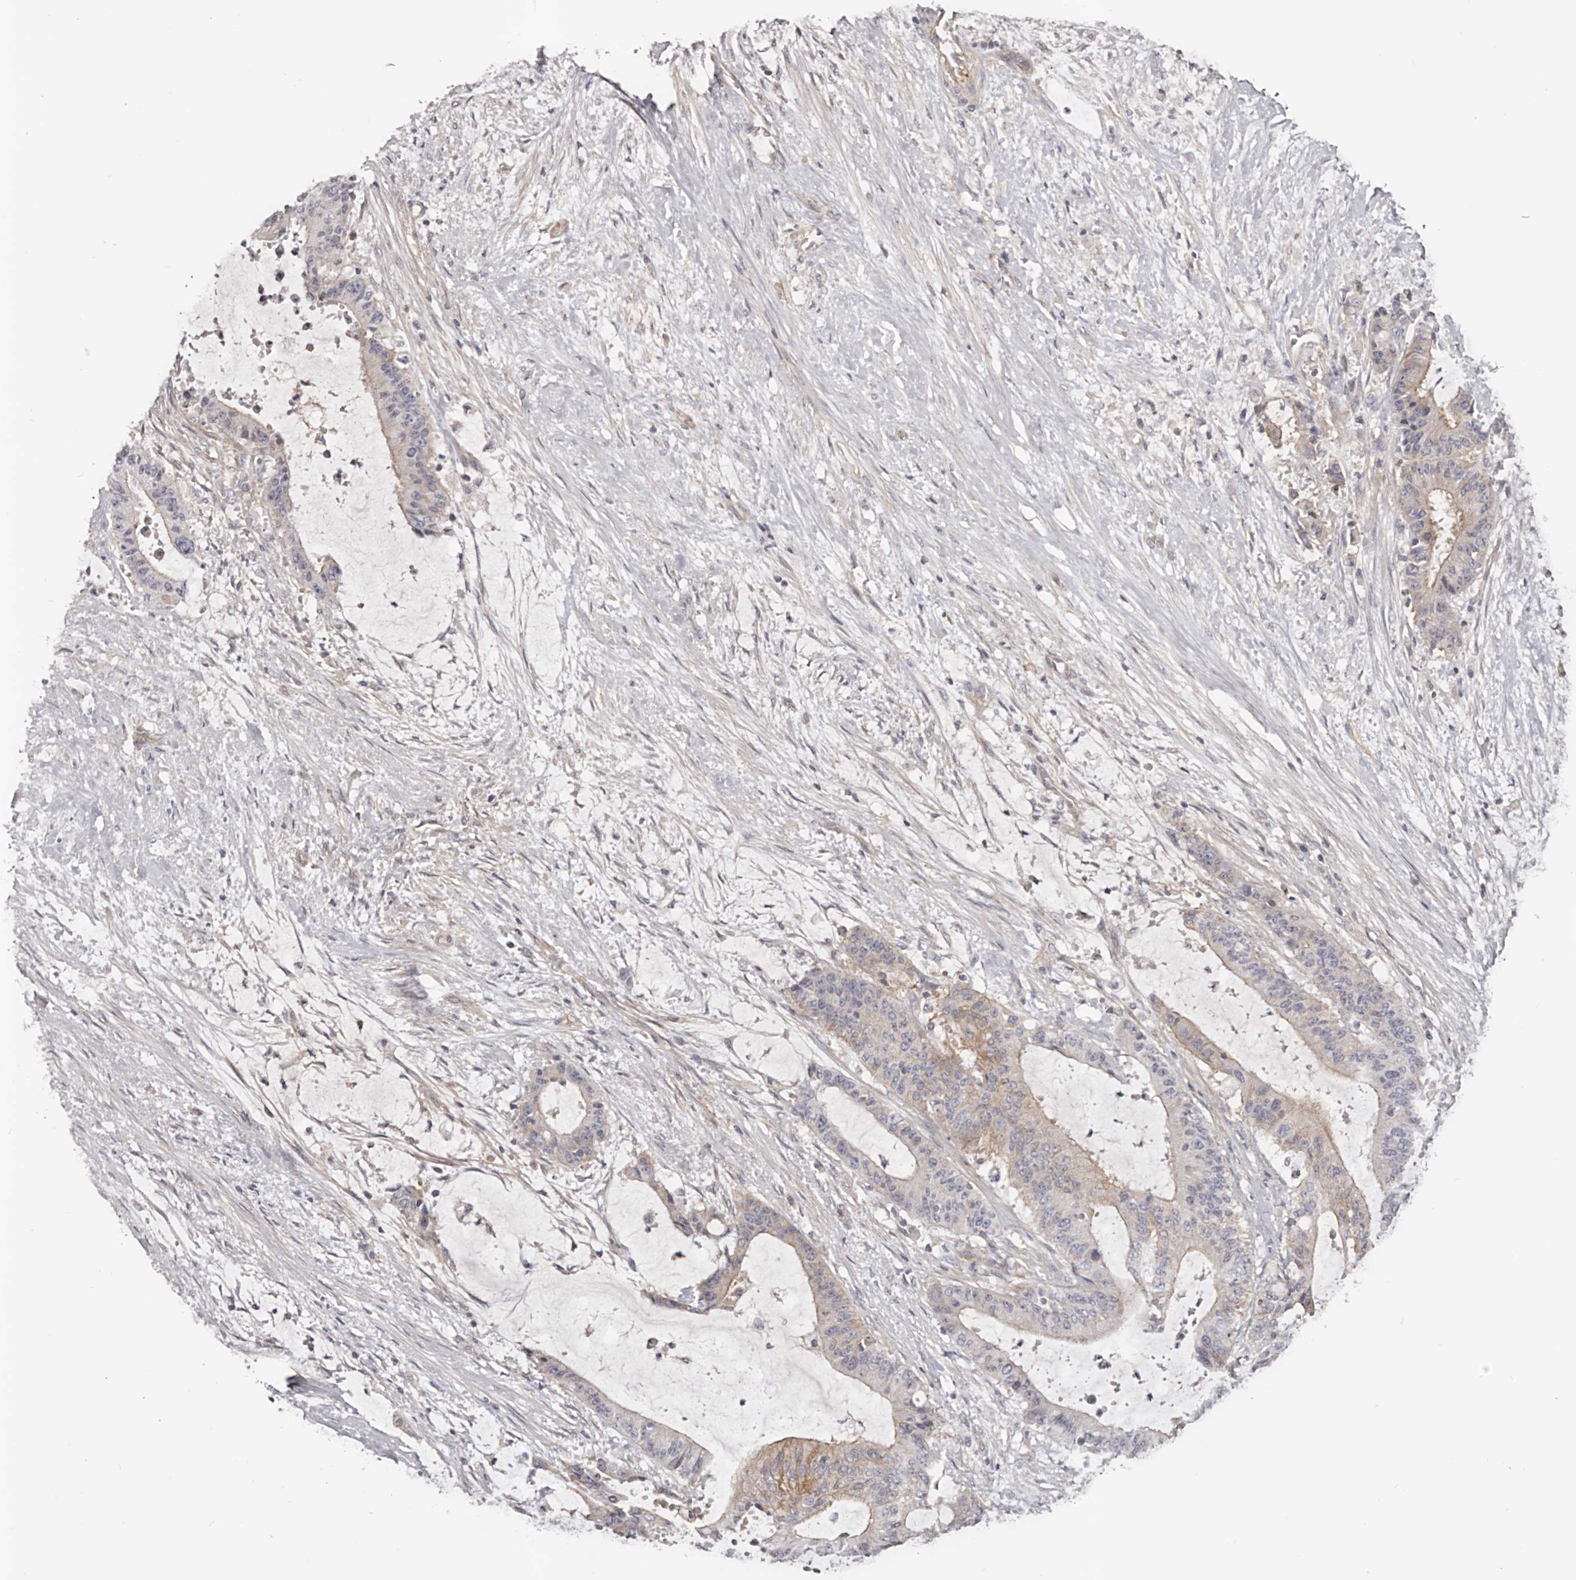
{"staining": {"intensity": "negative", "quantity": "none", "location": "none"}, "tissue": "liver cancer", "cell_type": "Tumor cells", "image_type": "cancer", "snomed": [{"axis": "morphology", "description": "Normal tissue, NOS"}, {"axis": "morphology", "description": "Cholangiocarcinoma"}, {"axis": "topography", "description": "Liver"}, {"axis": "topography", "description": "Peripheral nerve tissue"}], "caption": "IHC of cholangiocarcinoma (liver) exhibits no positivity in tumor cells.", "gene": "DMRT2", "patient": {"sex": "female", "age": 73}}